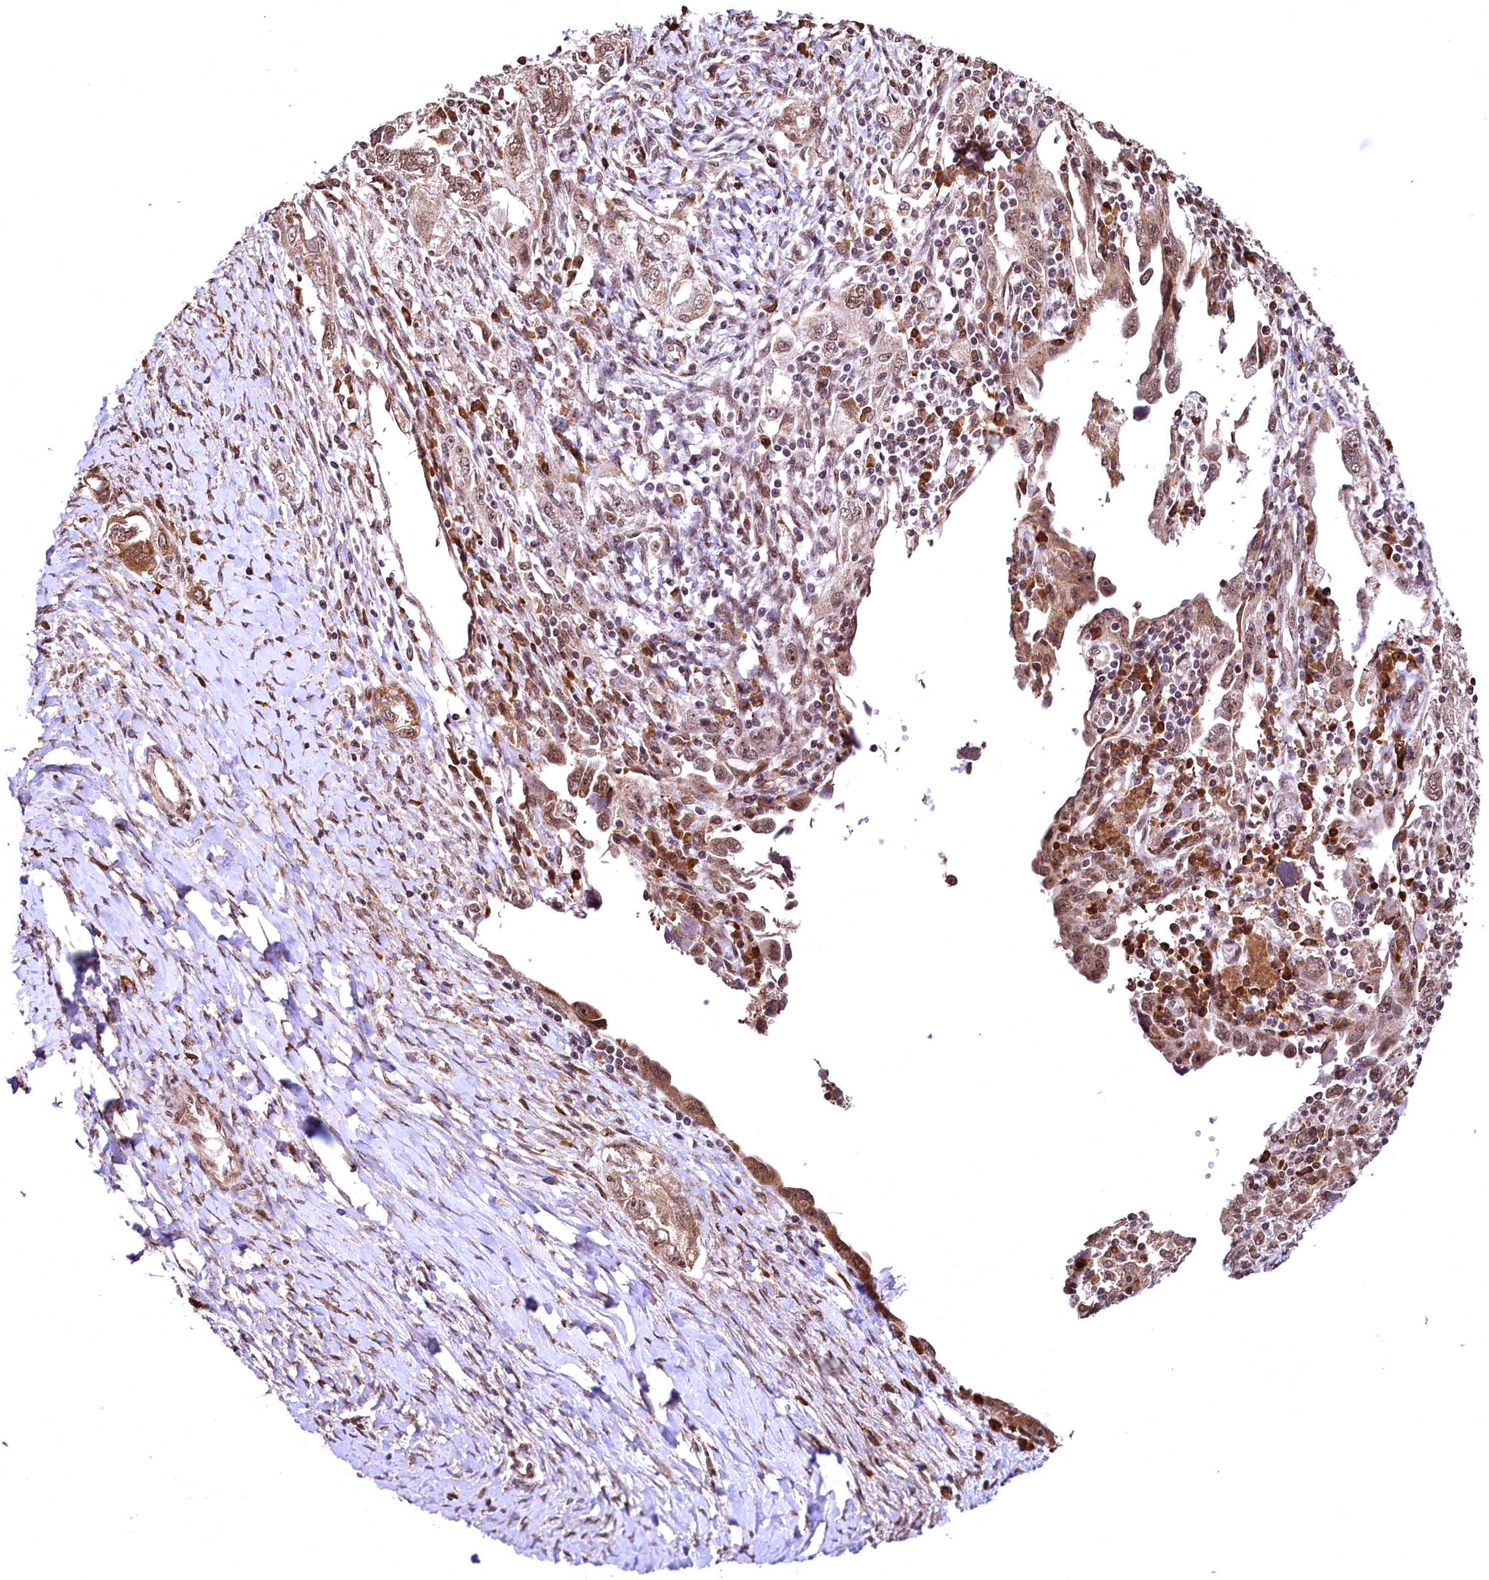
{"staining": {"intensity": "moderate", "quantity": "25%-75%", "location": "cytoplasmic/membranous,nuclear"}, "tissue": "ovarian cancer", "cell_type": "Tumor cells", "image_type": "cancer", "snomed": [{"axis": "morphology", "description": "Carcinoma, NOS"}, {"axis": "morphology", "description": "Cystadenocarcinoma, serous, NOS"}, {"axis": "topography", "description": "Ovary"}], "caption": "Brown immunohistochemical staining in human ovarian cancer (serous cystadenocarcinoma) shows moderate cytoplasmic/membranous and nuclear expression in about 25%-75% of tumor cells.", "gene": "PDS5B", "patient": {"sex": "female", "age": 69}}